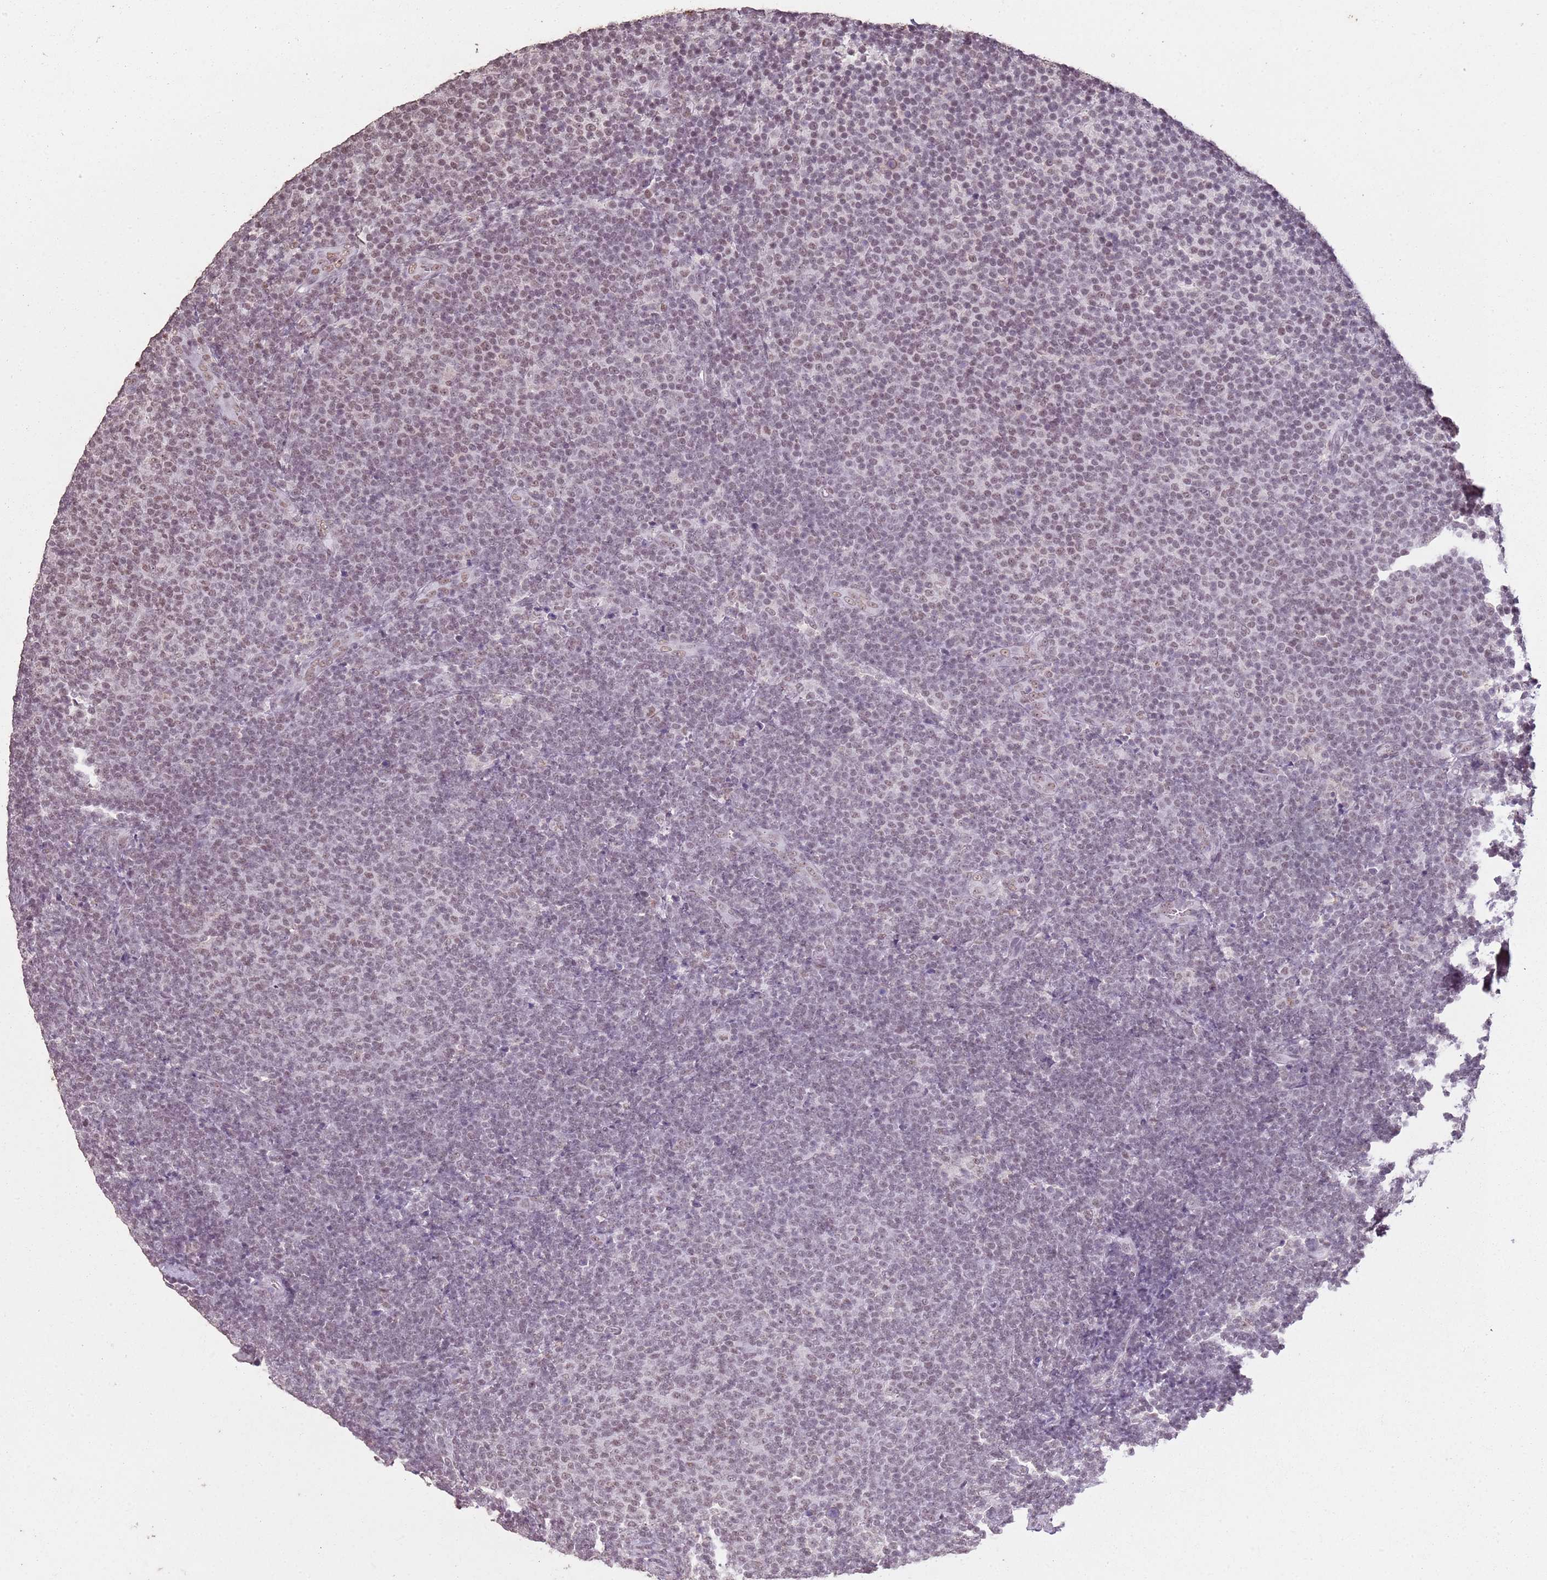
{"staining": {"intensity": "weak", "quantity": "25%-75%", "location": "nuclear"}, "tissue": "lymphoma", "cell_type": "Tumor cells", "image_type": "cancer", "snomed": [{"axis": "morphology", "description": "Malignant lymphoma, non-Hodgkin's type, Low grade"}, {"axis": "topography", "description": "Lymph node"}], "caption": "Protein expression analysis of lymphoma reveals weak nuclear expression in about 25%-75% of tumor cells.", "gene": "ARL14EP", "patient": {"sex": "male", "age": 66}}